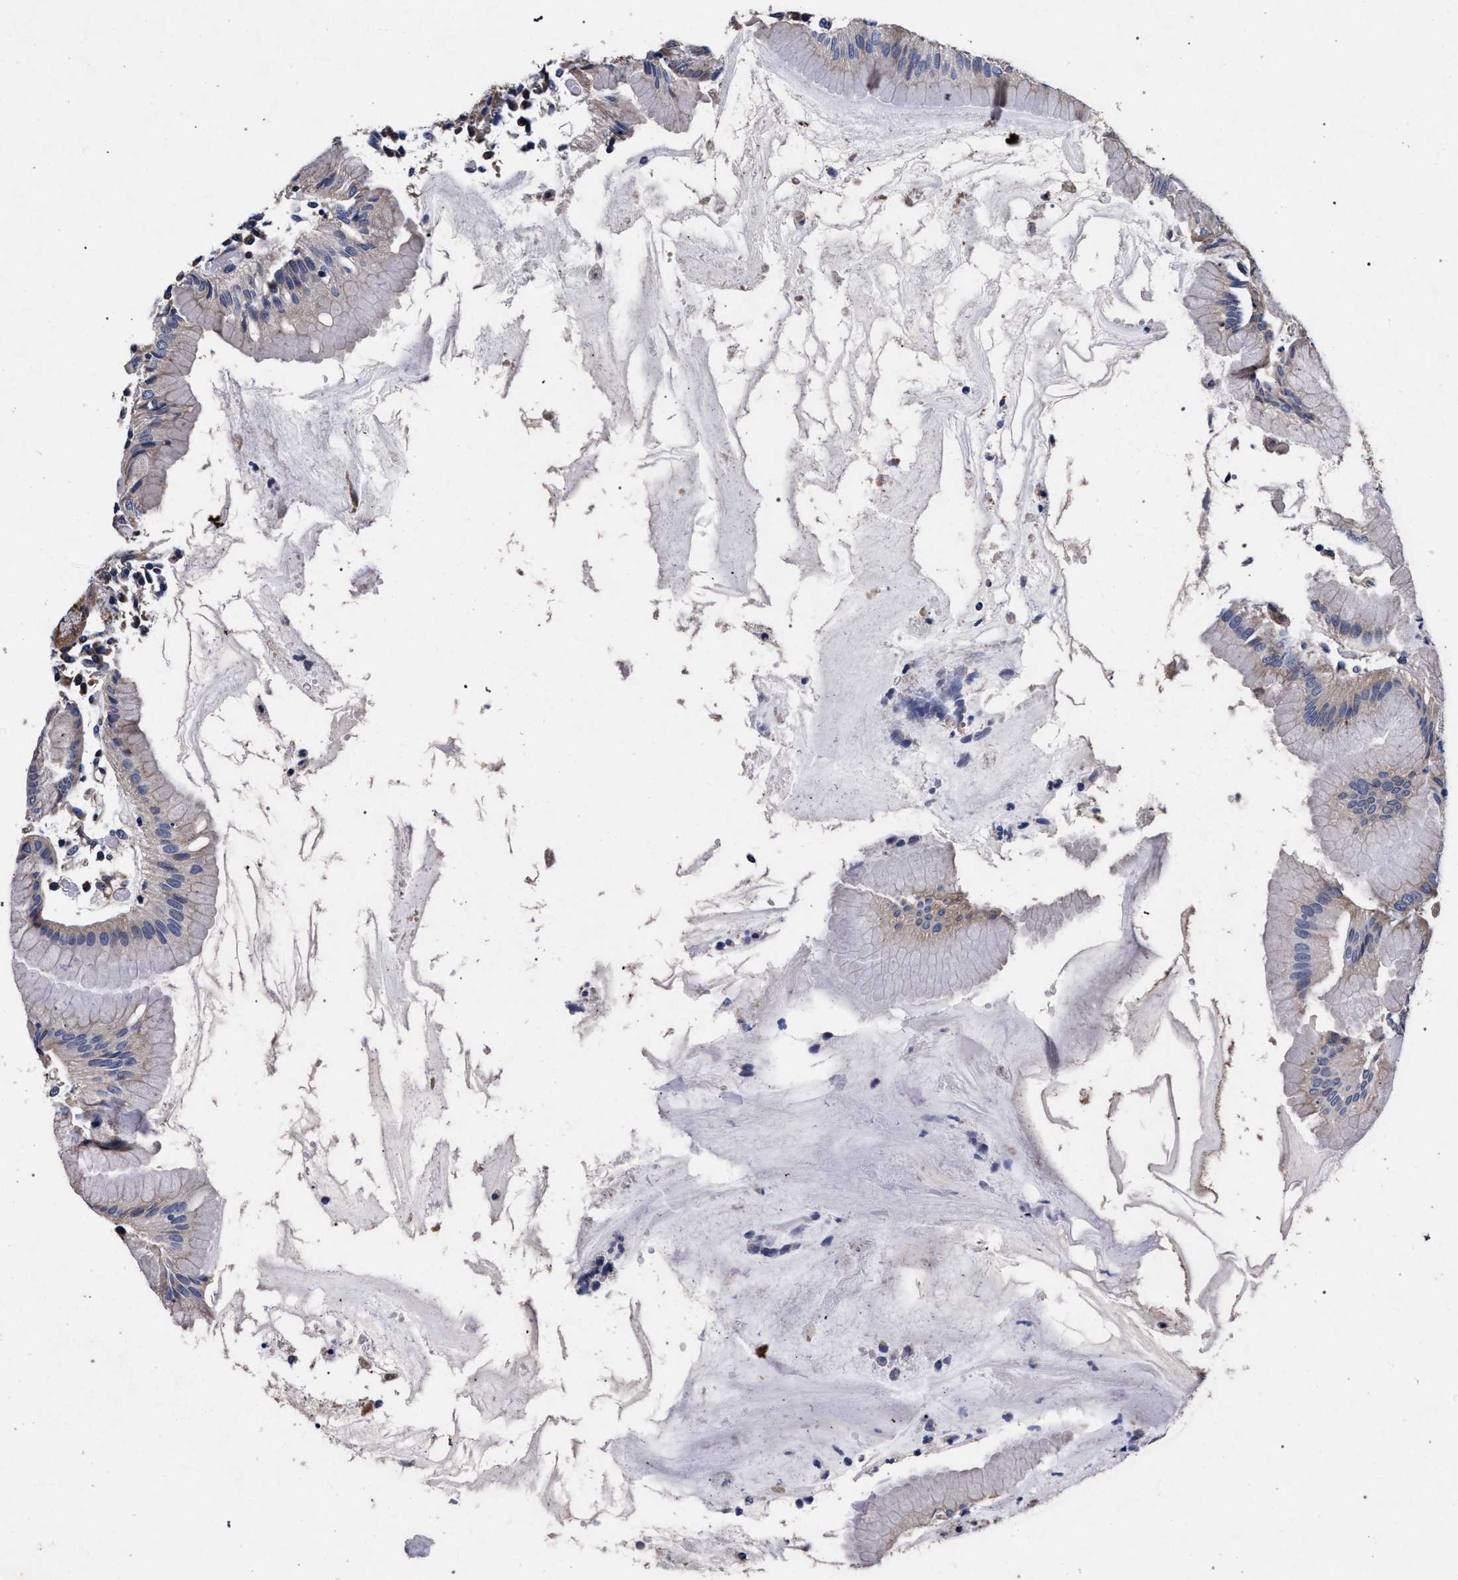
{"staining": {"intensity": "strong", "quantity": "25%-75%", "location": "cytoplasmic/membranous"}, "tissue": "stomach", "cell_type": "Glandular cells", "image_type": "normal", "snomed": [{"axis": "morphology", "description": "Normal tissue, NOS"}, {"axis": "topography", "description": "Stomach"}, {"axis": "topography", "description": "Stomach, lower"}], "caption": "Stomach stained with immunohistochemistry (IHC) exhibits strong cytoplasmic/membranous staining in about 25%-75% of glandular cells.", "gene": "CFAP95", "patient": {"sex": "female", "age": 75}}